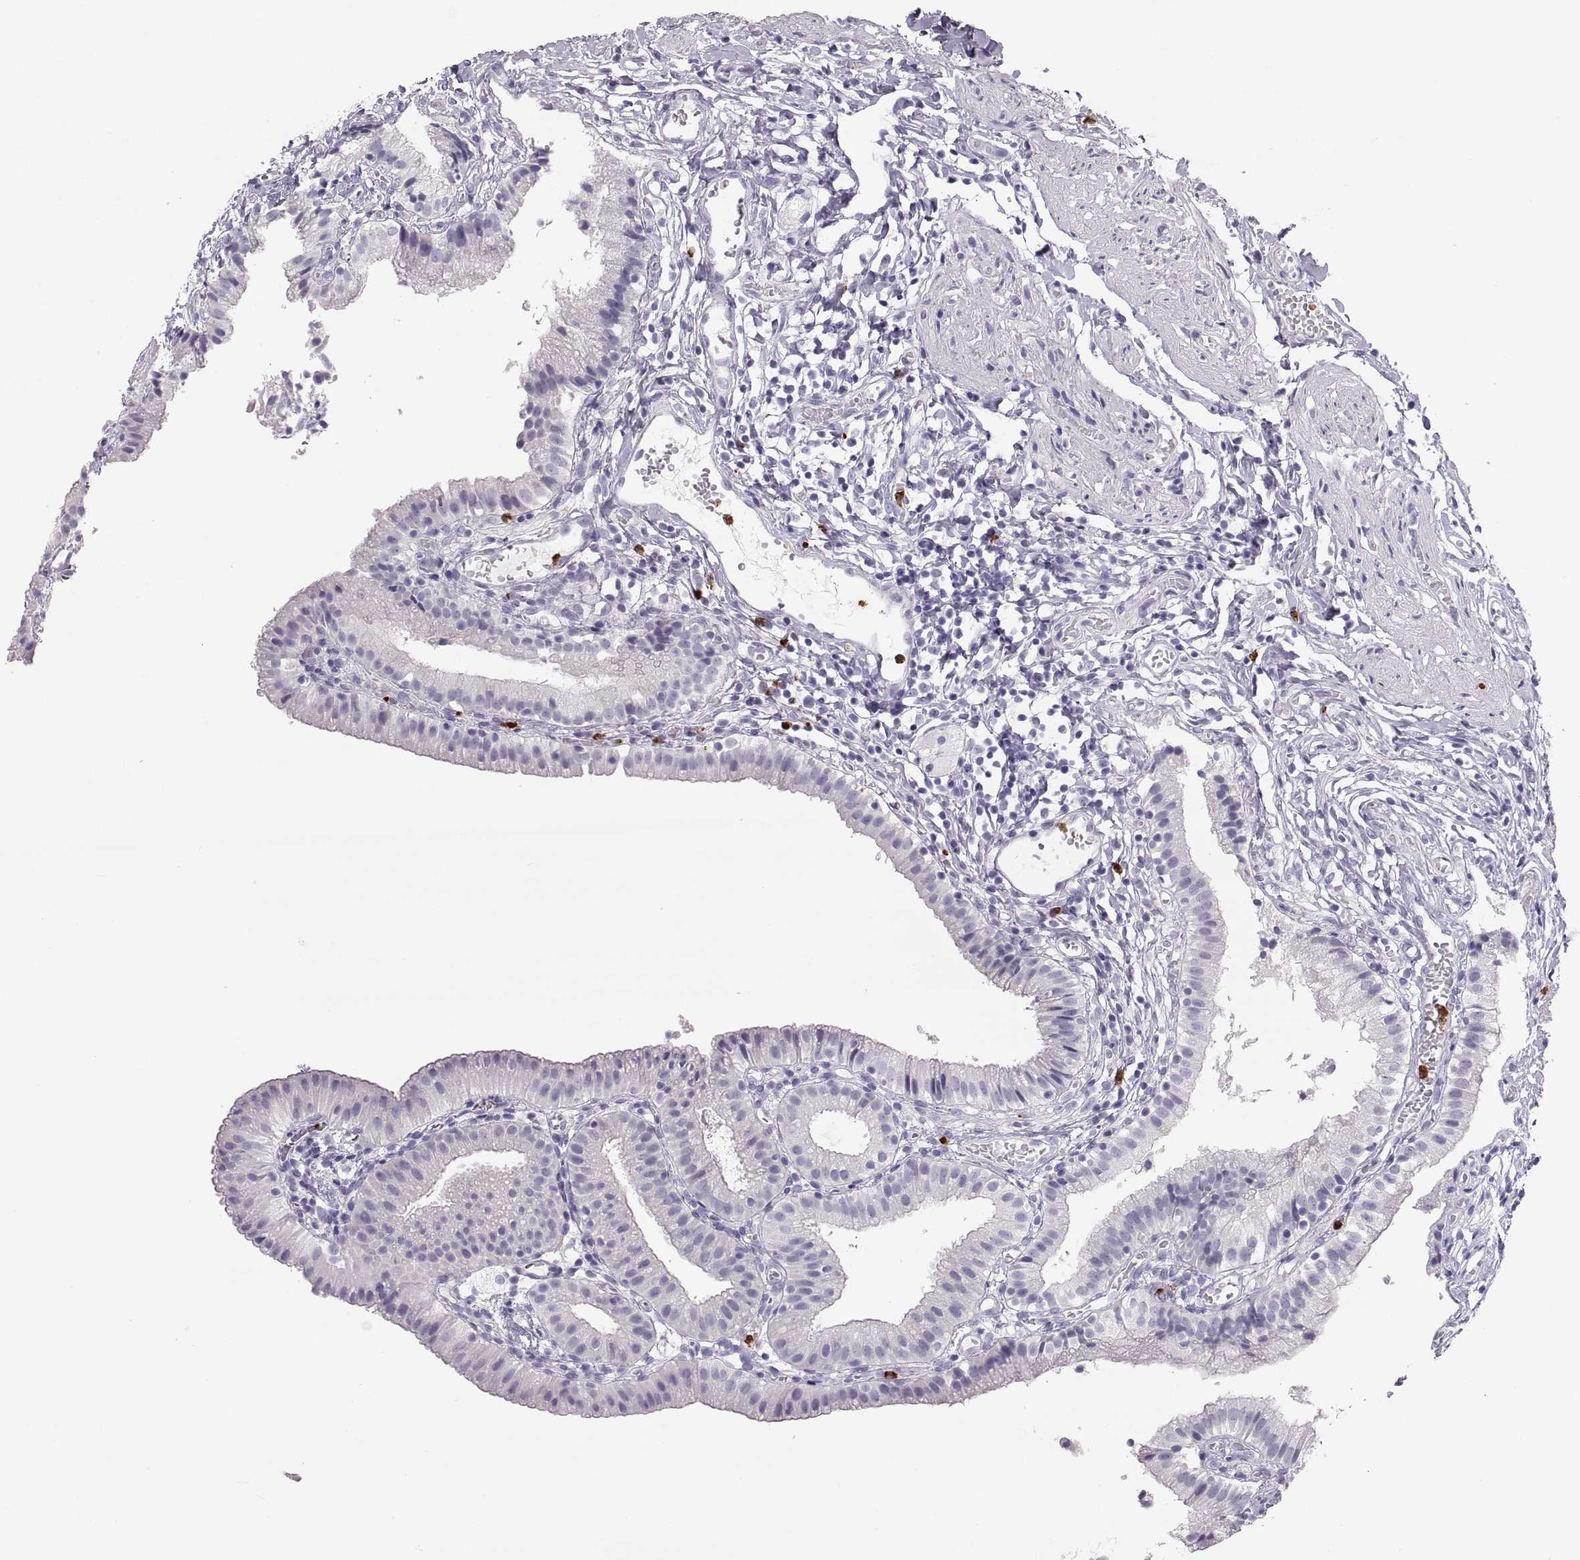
{"staining": {"intensity": "negative", "quantity": "none", "location": "none"}, "tissue": "gallbladder", "cell_type": "Glandular cells", "image_type": "normal", "snomed": [{"axis": "morphology", "description": "Normal tissue, NOS"}, {"axis": "topography", "description": "Gallbladder"}], "caption": "DAB (3,3'-diaminobenzidine) immunohistochemical staining of benign gallbladder displays no significant expression in glandular cells. Brightfield microscopy of immunohistochemistry (IHC) stained with DAB (3,3'-diaminobenzidine) (brown) and hematoxylin (blue), captured at high magnification.", "gene": "MILR1", "patient": {"sex": "female", "age": 47}}